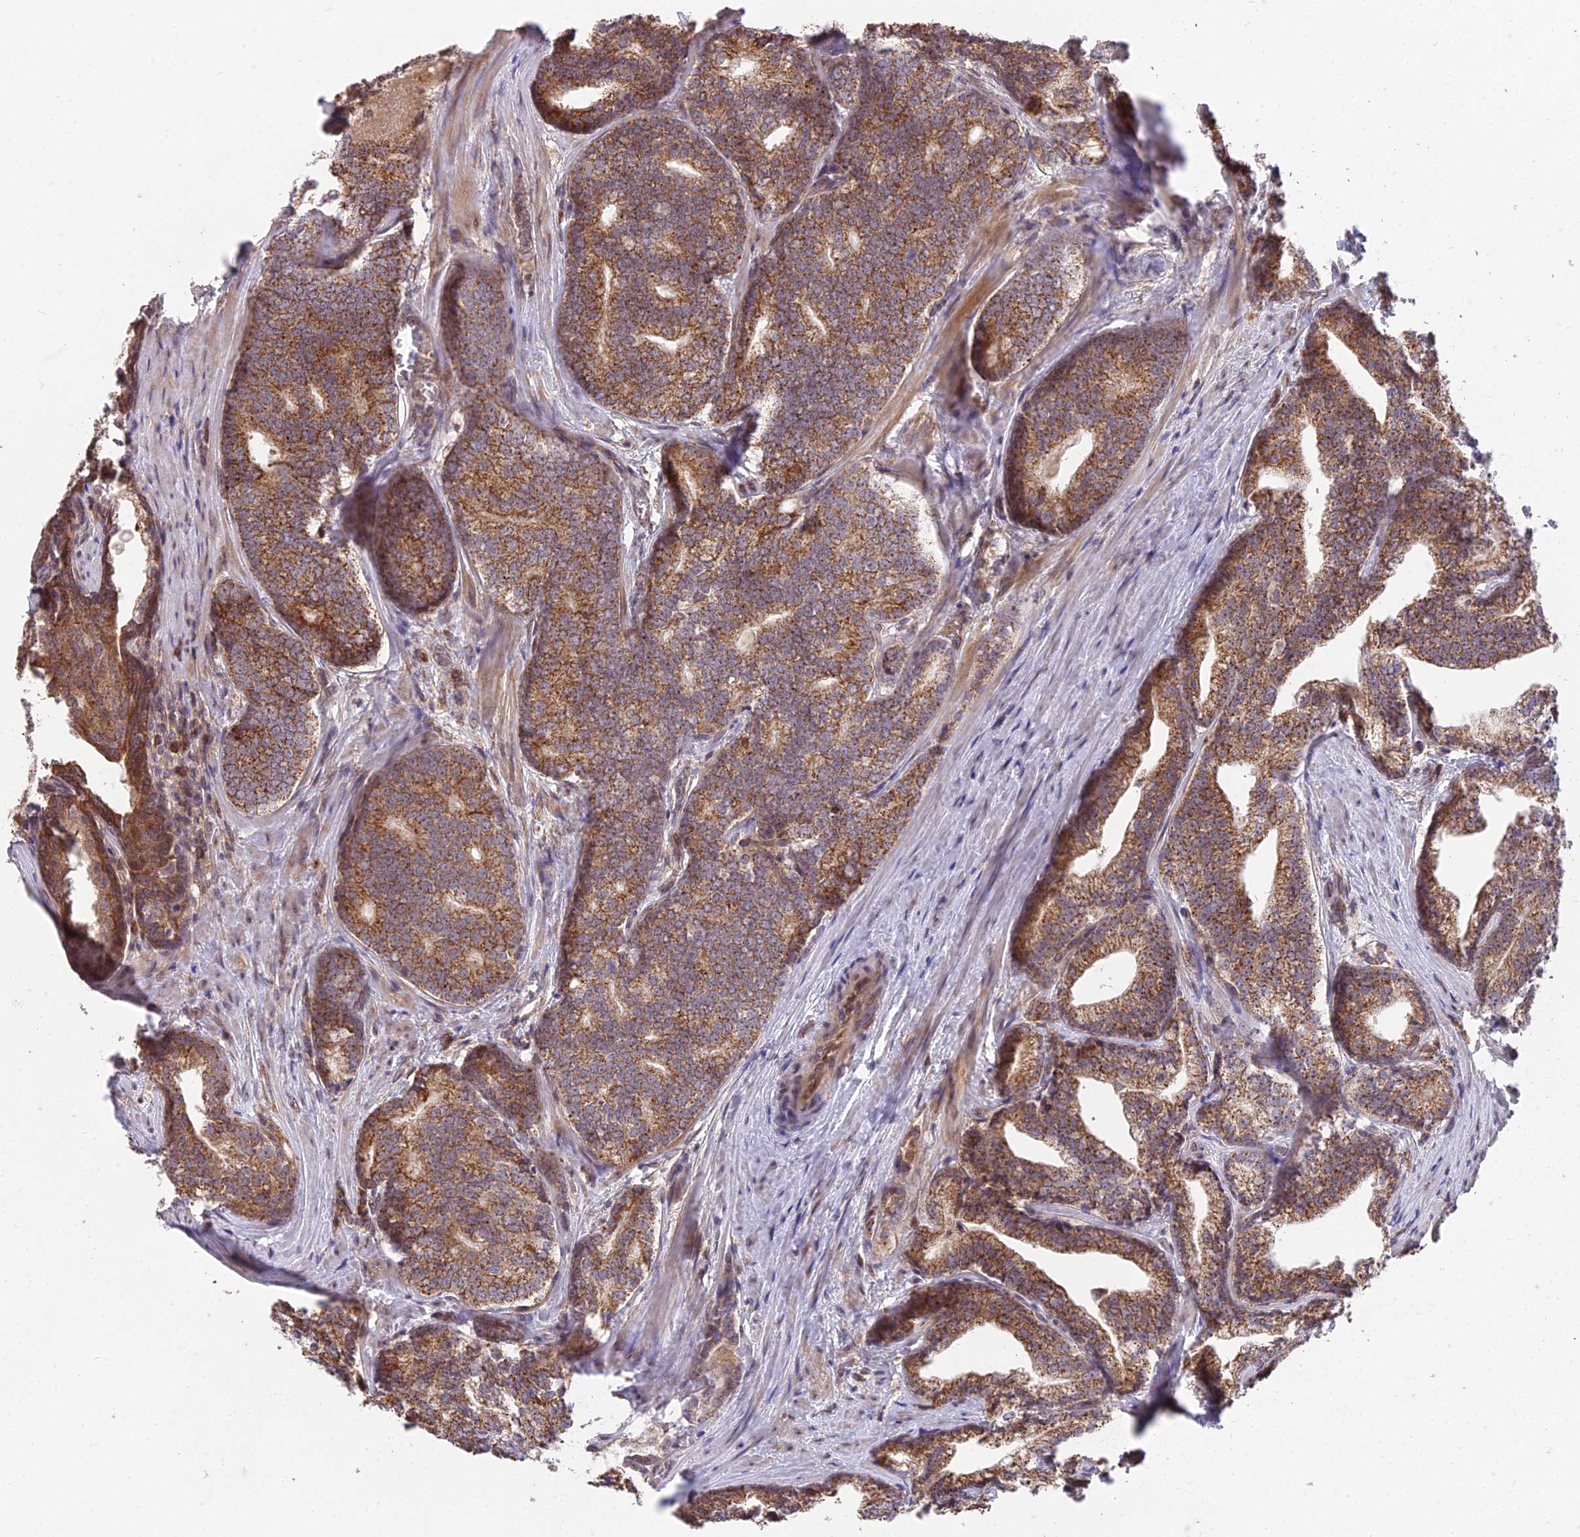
{"staining": {"intensity": "moderate", "quantity": ">75%", "location": "cytoplasmic/membranous"}, "tissue": "prostate cancer", "cell_type": "Tumor cells", "image_type": "cancer", "snomed": [{"axis": "morphology", "description": "Adenocarcinoma, Low grade"}, {"axis": "topography", "description": "Prostate"}], "caption": "Protein analysis of prostate cancer tissue demonstrates moderate cytoplasmic/membranous expression in approximately >75% of tumor cells.", "gene": "CYP2R1", "patient": {"sex": "male", "age": 71}}